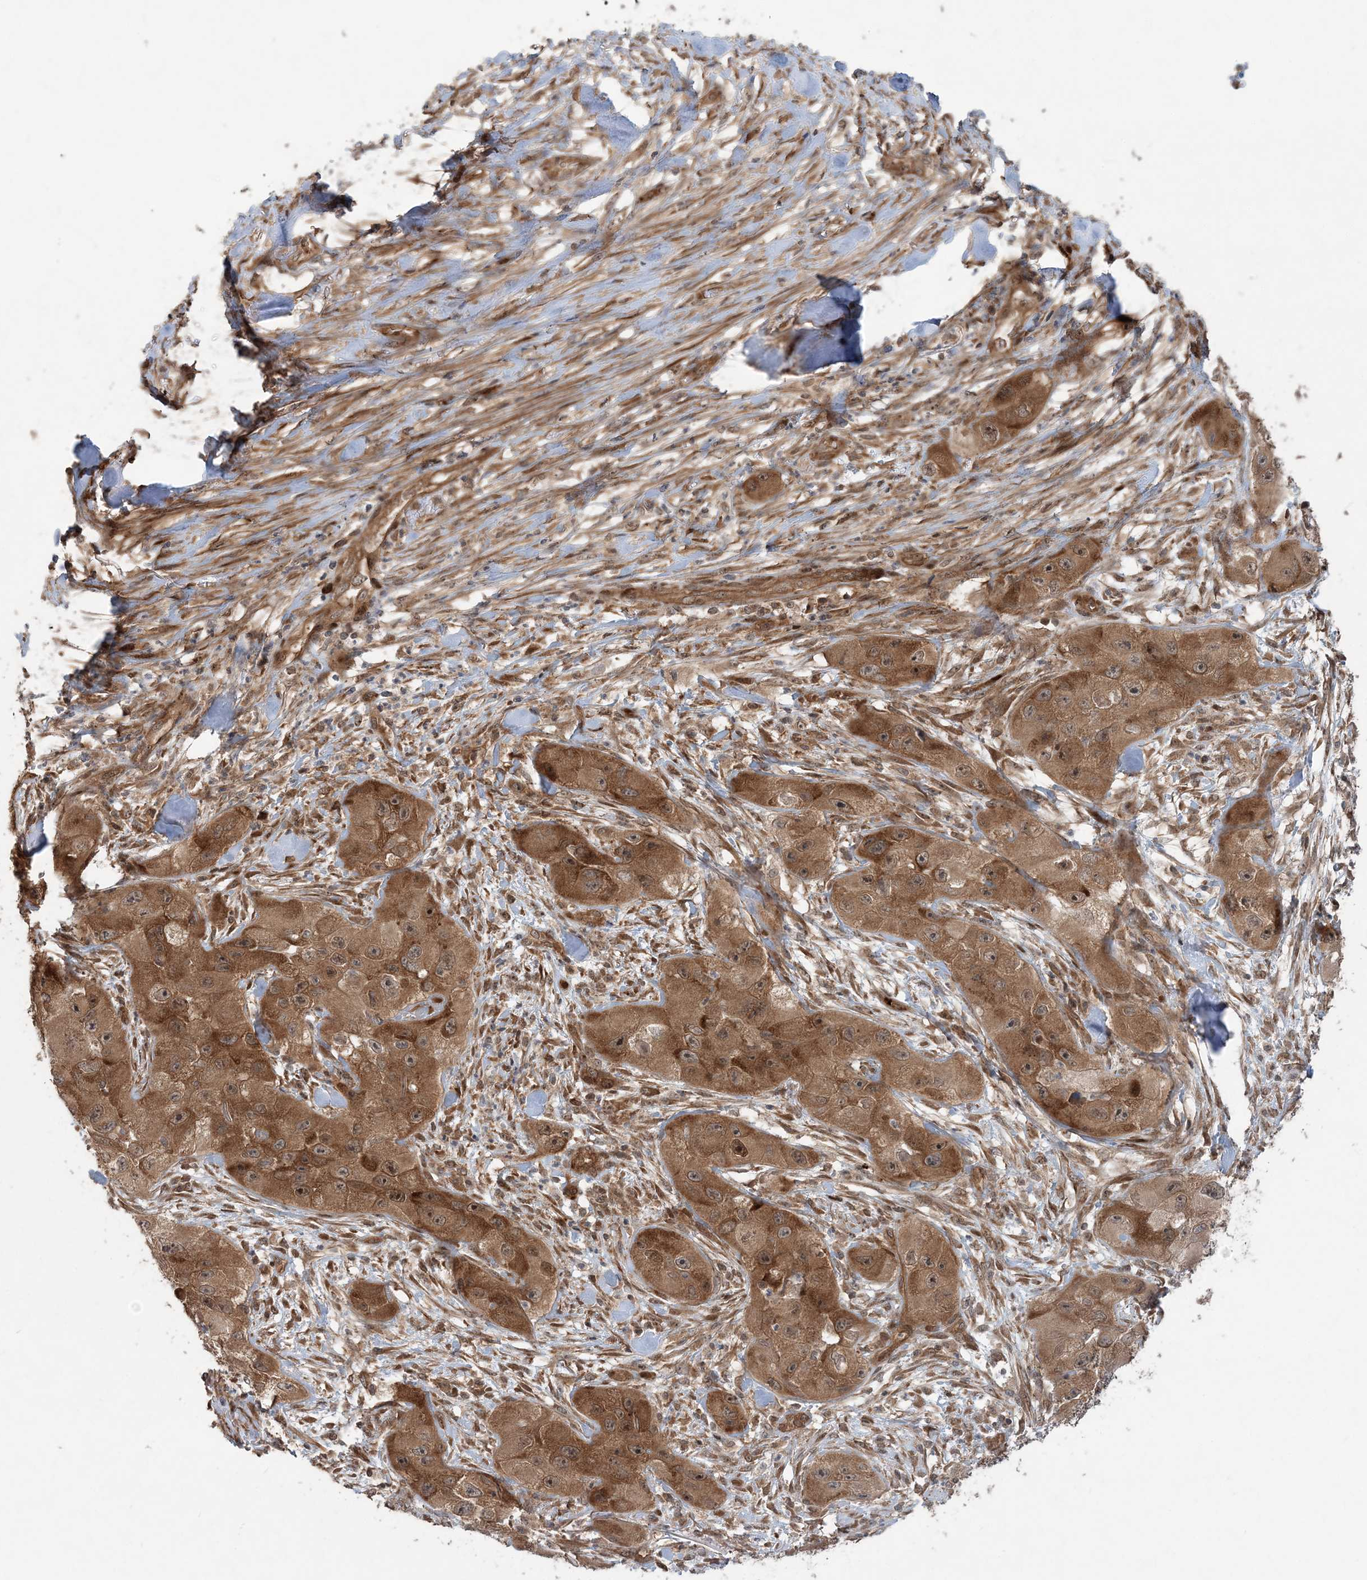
{"staining": {"intensity": "moderate", "quantity": ">75%", "location": "cytoplasmic/membranous"}, "tissue": "skin cancer", "cell_type": "Tumor cells", "image_type": "cancer", "snomed": [{"axis": "morphology", "description": "Squamous cell carcinoma, NOS"}, {"axis": "topography", "description": "Skin"}, {"axis": "topography", "description": "Subcutis"}], "caption": "The image exhibits staining of skin cancer (squamous cell carcinoma), revealing moderate cytoplasmic/membranous protein positivity (brown color) within tumor cells.", "gene": "GEMIN5", "patient": {"sex": "male", "age": 73}}